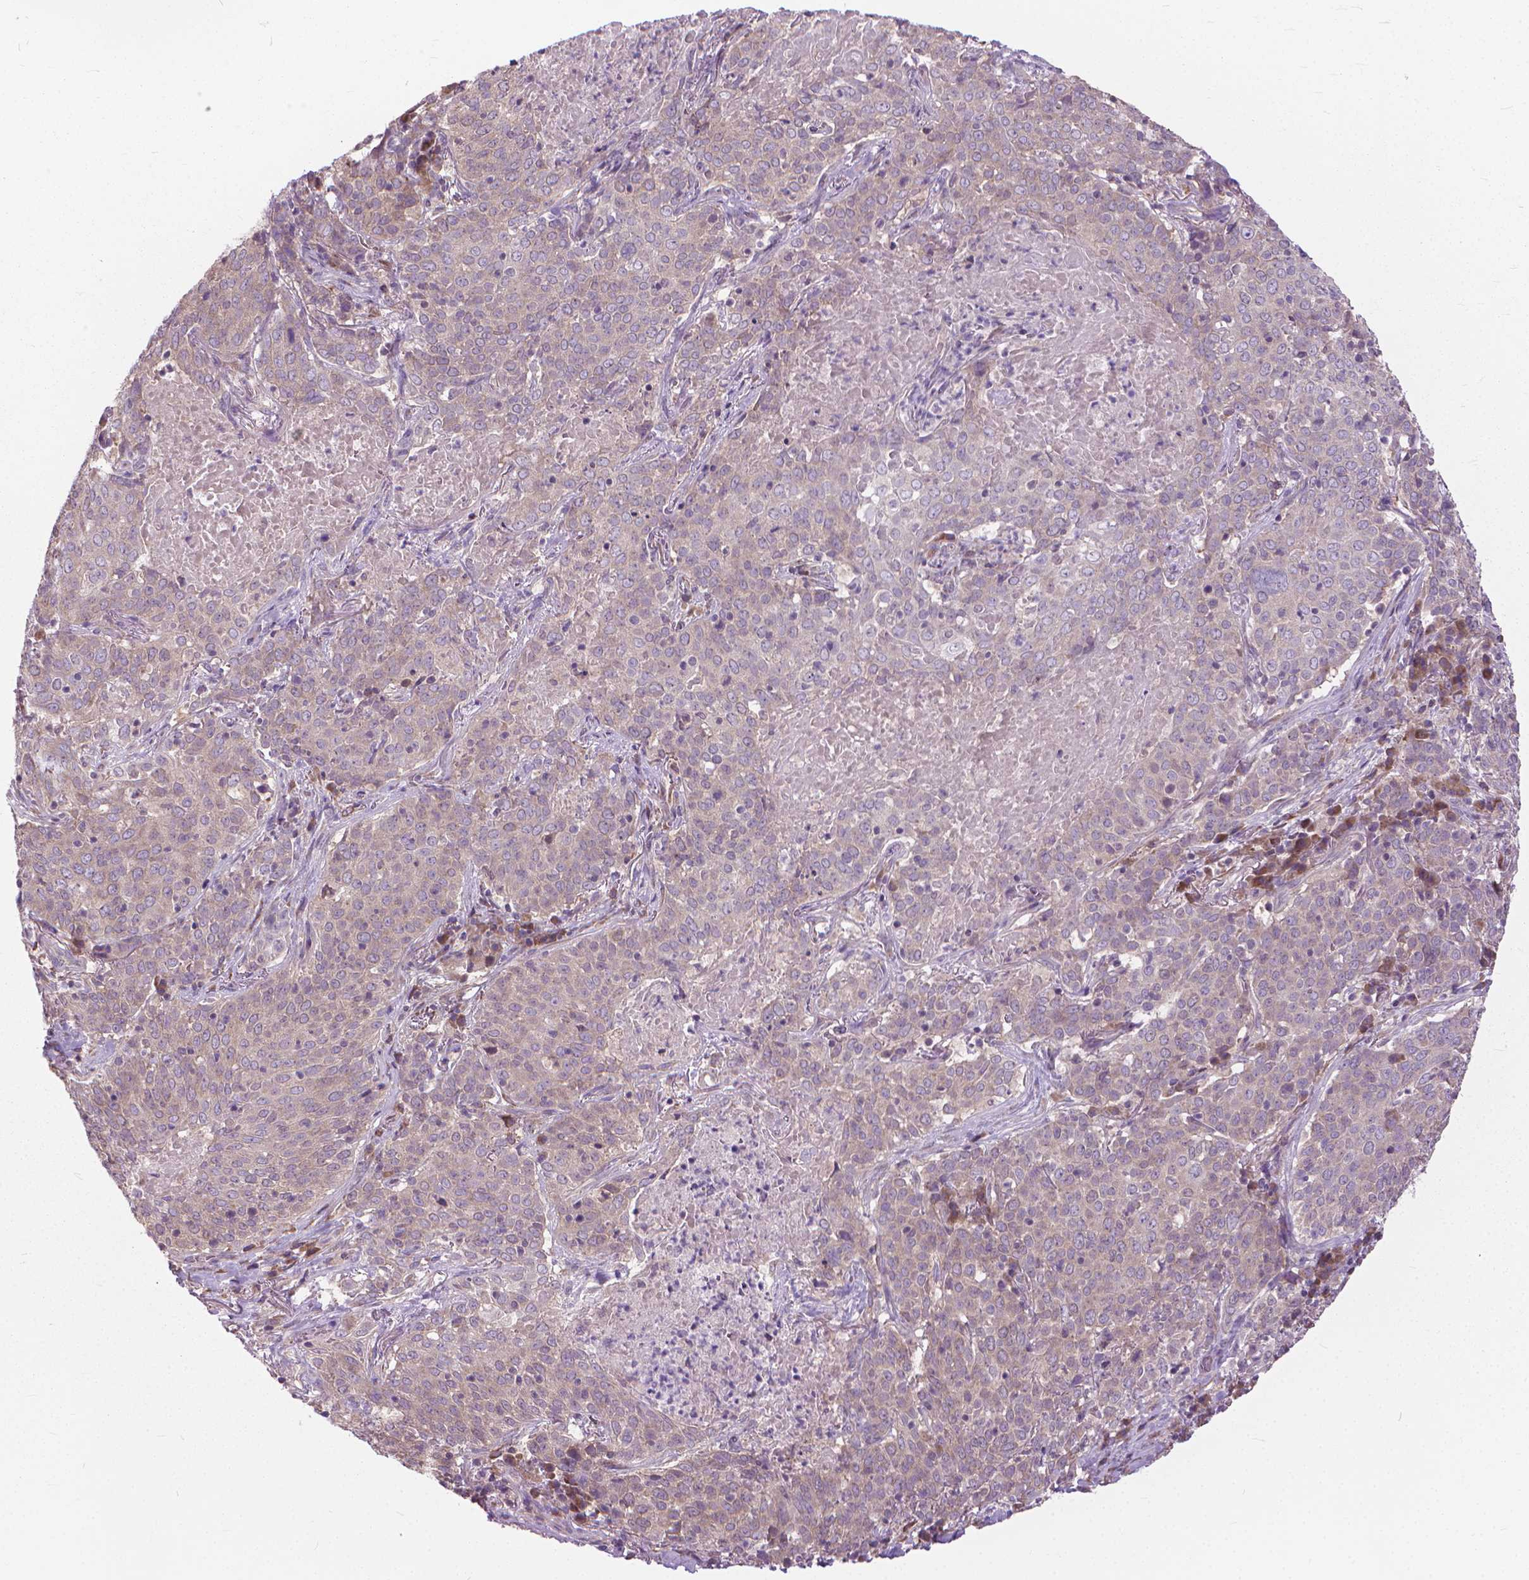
{"staining": {"intensity": "weak", "quantity": "<25%", "location": "cytoplasmic/membranous"}, "tissue": "lung cancer", "cell_type": "Tumor cells", "image_type": "cancer", "snomed": [{"axis": "morphology", "description": "Squamous cell carcinoma, NOS"}, {"axis": "topography", "description": "Lung"}], "caption": "Immunohistochemical staining of human lung squamous cell carcinoma shows no significant staining in tumor cells.", "gene": "NUDT1", "patient": {"sex": "male", "age": 82}}